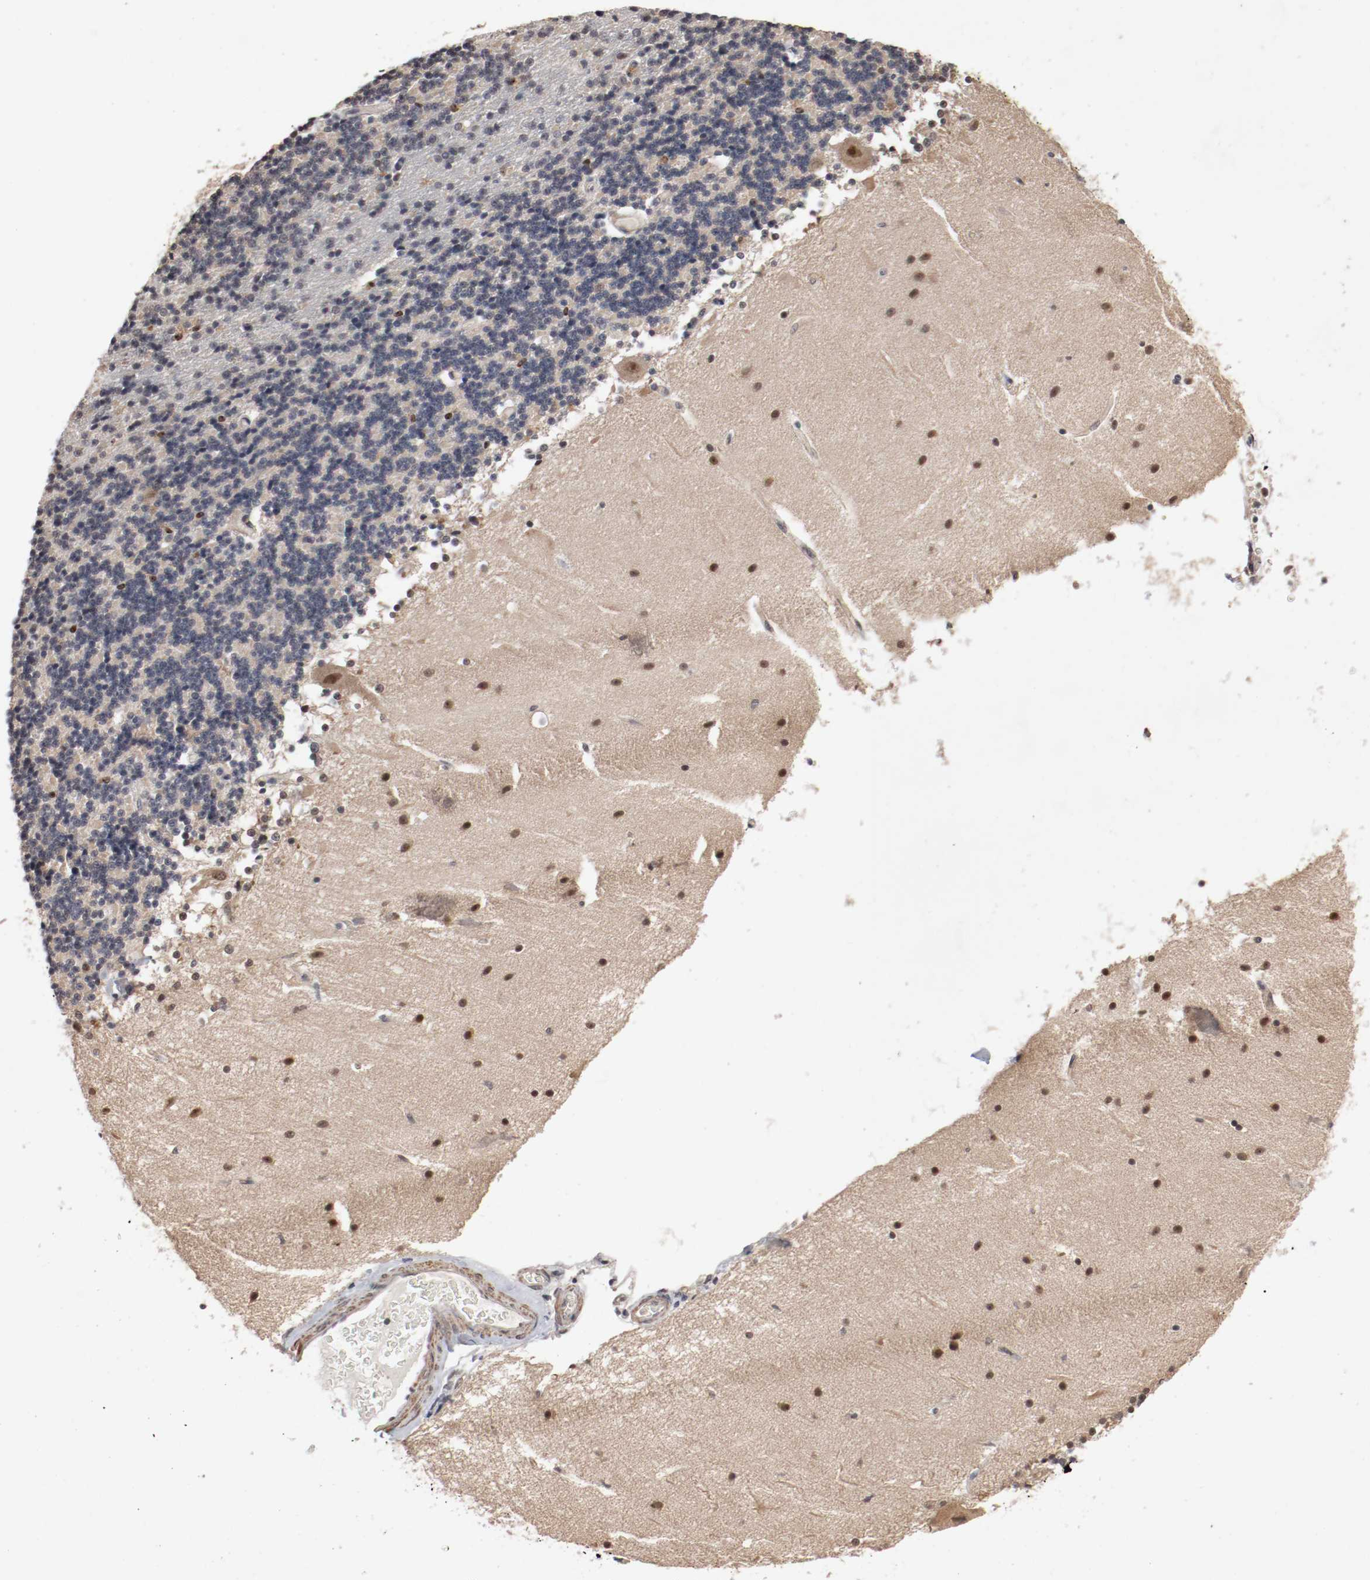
{"staining": {"intensity": "strong", "quantity": "<25%", "location": "cytoplasmic/membranous,nuclear"}, "tissue": "cerebellum", "cell_type": "Cells in granular layer", "image_type": "normal", "snomed": [{"axis": "morphology", "description": "Normal tissue, NOS"}, {"axis": "topography", "description": "Cerebellum"}], "caption": "Immunohistochemistry (IHC) of benign human cerebellum shows medium levels of strong cytoplasmic/membranous,nuclear staining in about <25% of cells in granular layer.", "gene": "CSNK2B", "patient": {"sex": "female", "age": 54}}